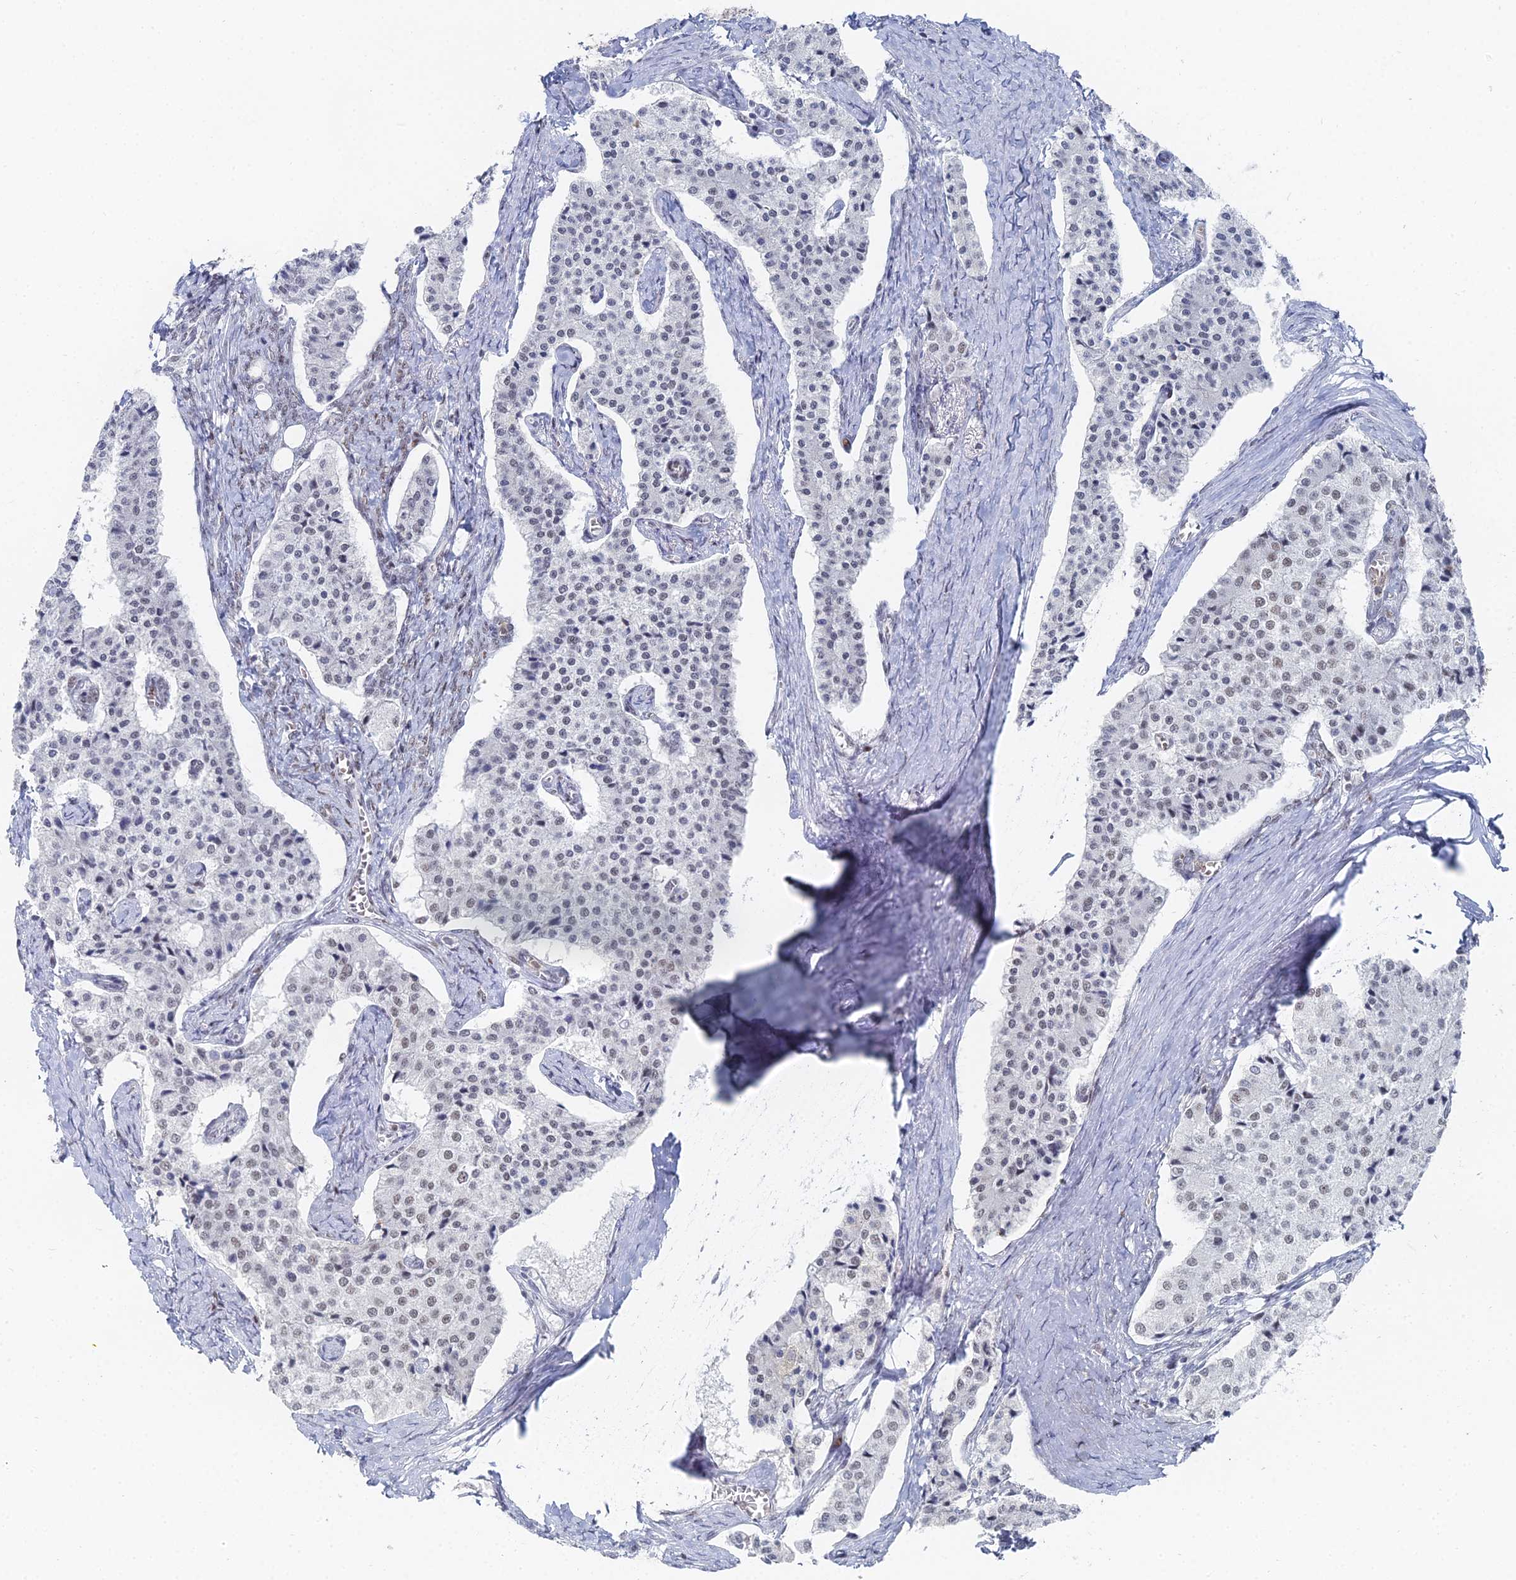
{"staining": {"intensity": "weak", "quantity": "25%-75%", "location": "nuclear"}, "tissue": "carcinoid", "cell_type": "Tumor cells", "image_type": "cancer", "snomed": [{"axis": "morphology", "description": "Carcinoid, malignant, NOS"}, {"axis": "topography", "description": "Colon"}], "caption": "Weak nuclear positivity for a protein is present in approximately 25%-75% of tumor cells of malignant carcinoid using immunohistochemistry.", "gene": "GSC2", "patient": {"sex": "female", "age": 52}}